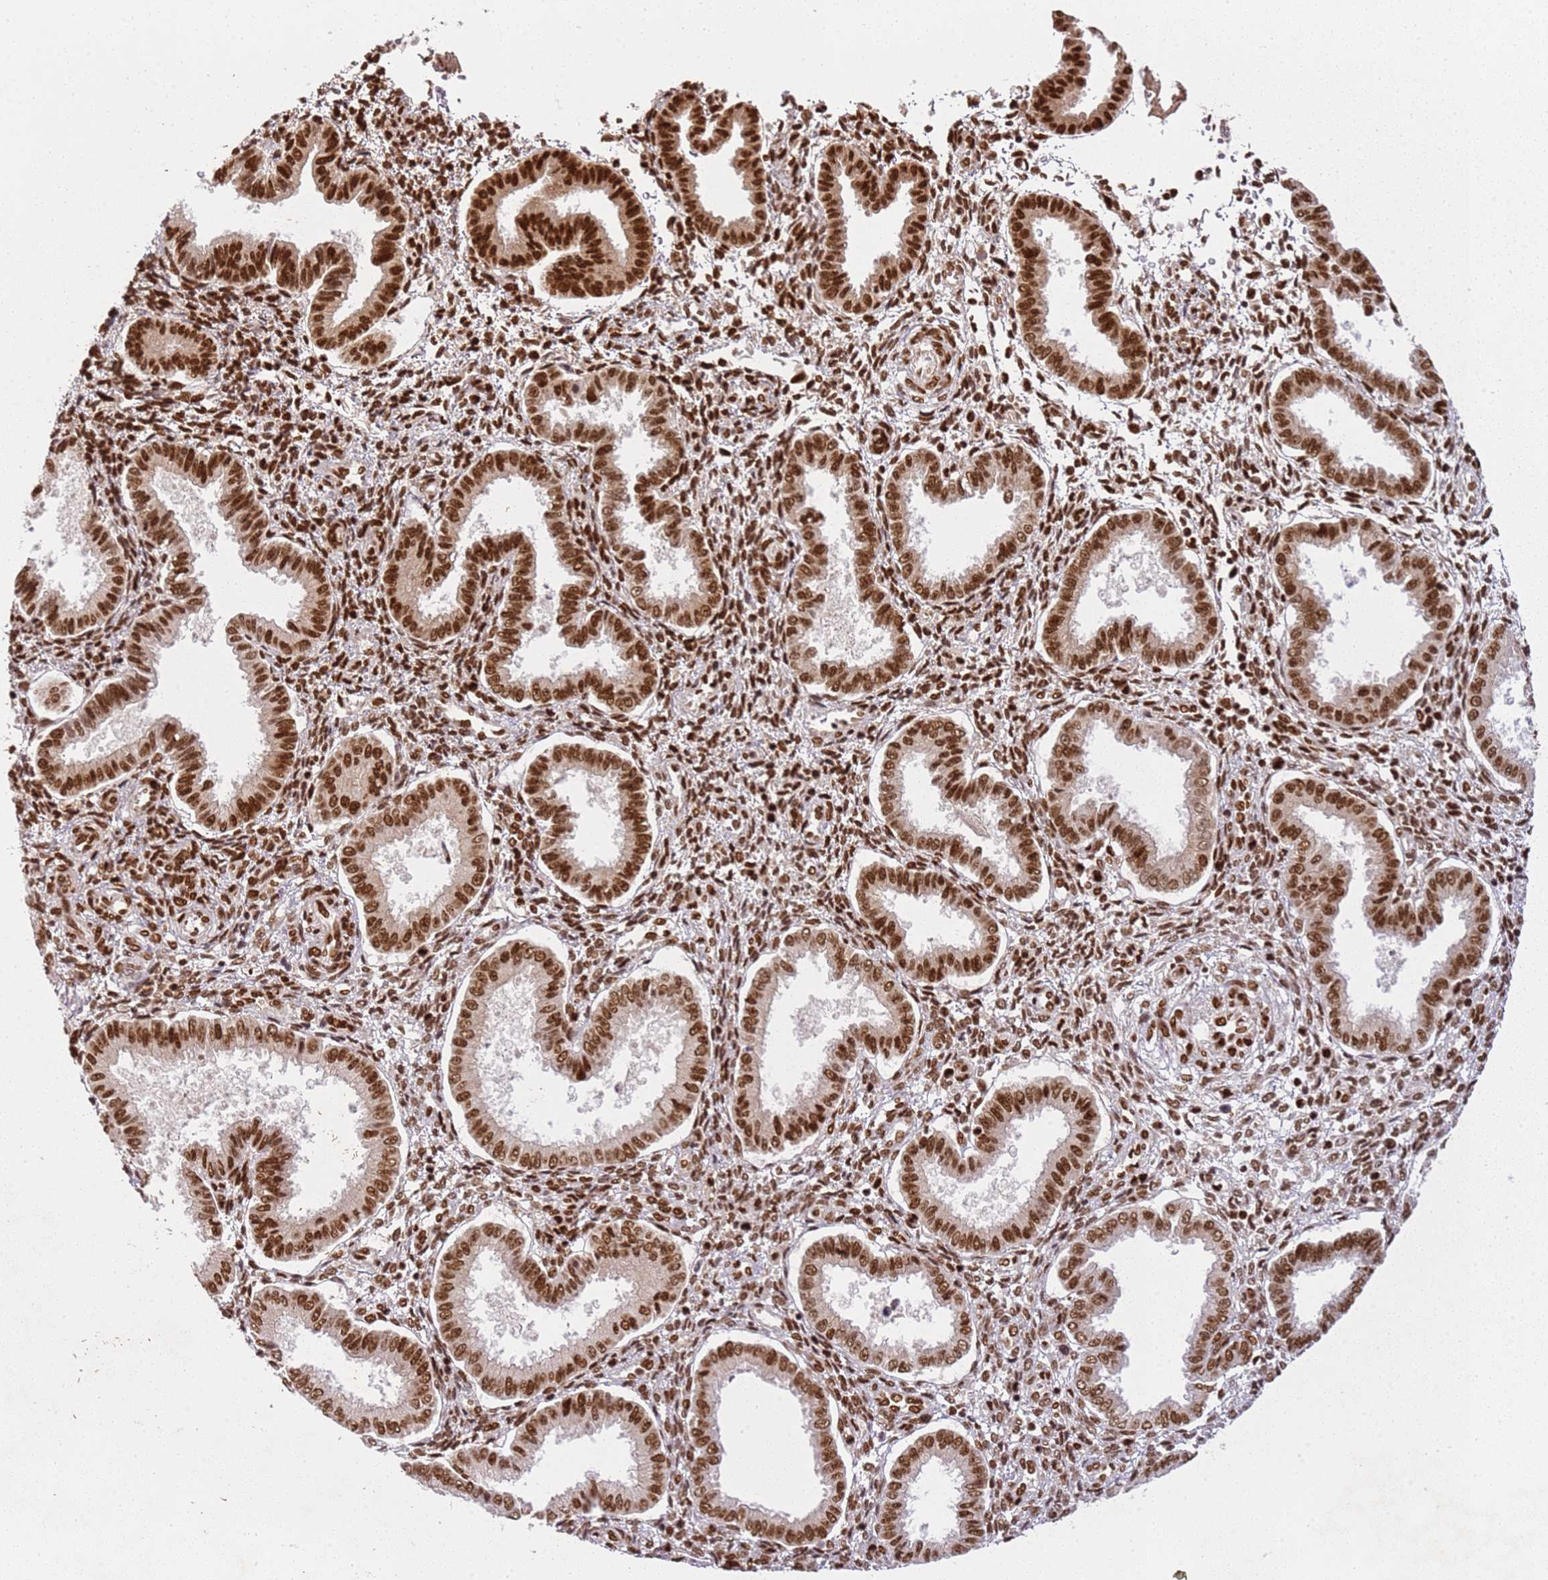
{"staining": {"intensity": "strong", "quantity": ">75%", "location": "nuclear"}, "tissue": "endometrium", "cell_type": "Cells in endometrial stroma", "image_type": "normal", "snomed": [{"axis": "morphology", "description": "Normal tissue, NOS"}, {"axis": "topography", "description": "Endometrium"}], "caption": "Immunohistochemistry micrograph of normal human endometrium stained for a protein (brown), which demonstrates high levels of strong nuclear positivity in approximately >75% of cells in endometrial stroma.", "gene": "TENT4A", "patient": {"sex": "female", "age": 24}}